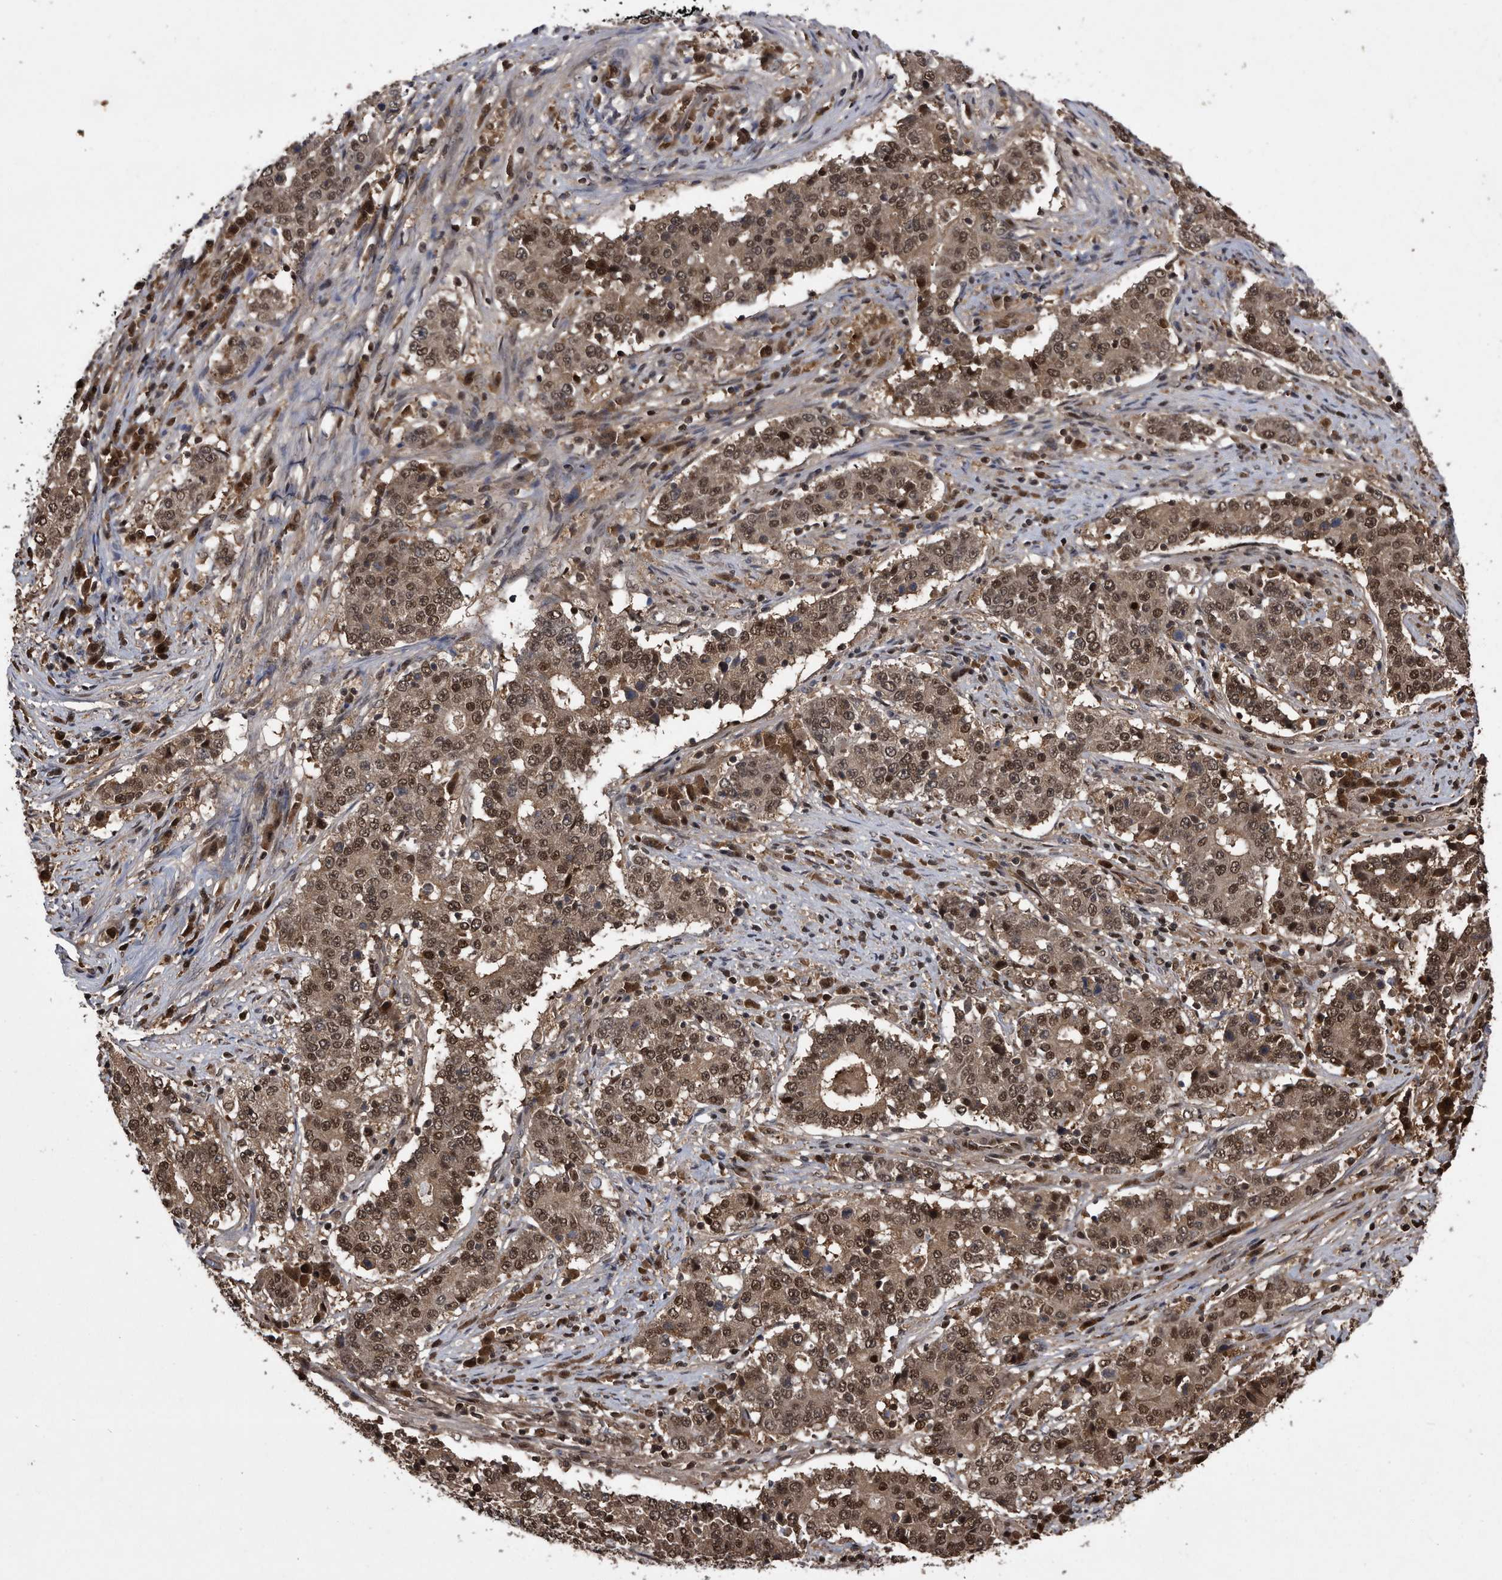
{"staining": {"intensity": "moderate", "quantity": ">75%", "location": "cytoplasmic/membranous,nuclear"}, "tissue": "stomach cancer", "cell_type": "Tumor cells", "image_type": "cancer", "snomed": [{"axis": "morphology", "description": "Adenocarcinoma, NOS"}, {"axis": "topography", "description": "Stomach"}], "caption": "Immunohistochemistry histopathology image of neoplastic tissue: human adenocarcinoma (stomach) stained using IHC exhibits medium levels of moderate protein expression localized specifically in the cytoplasmic/membranous and nuclear of tumor cells, appearing as a cytoplasmic/membranous and nuclear brown color.", "gene": "RAD23B", "patient": {"sex": "male", "age": 59}}